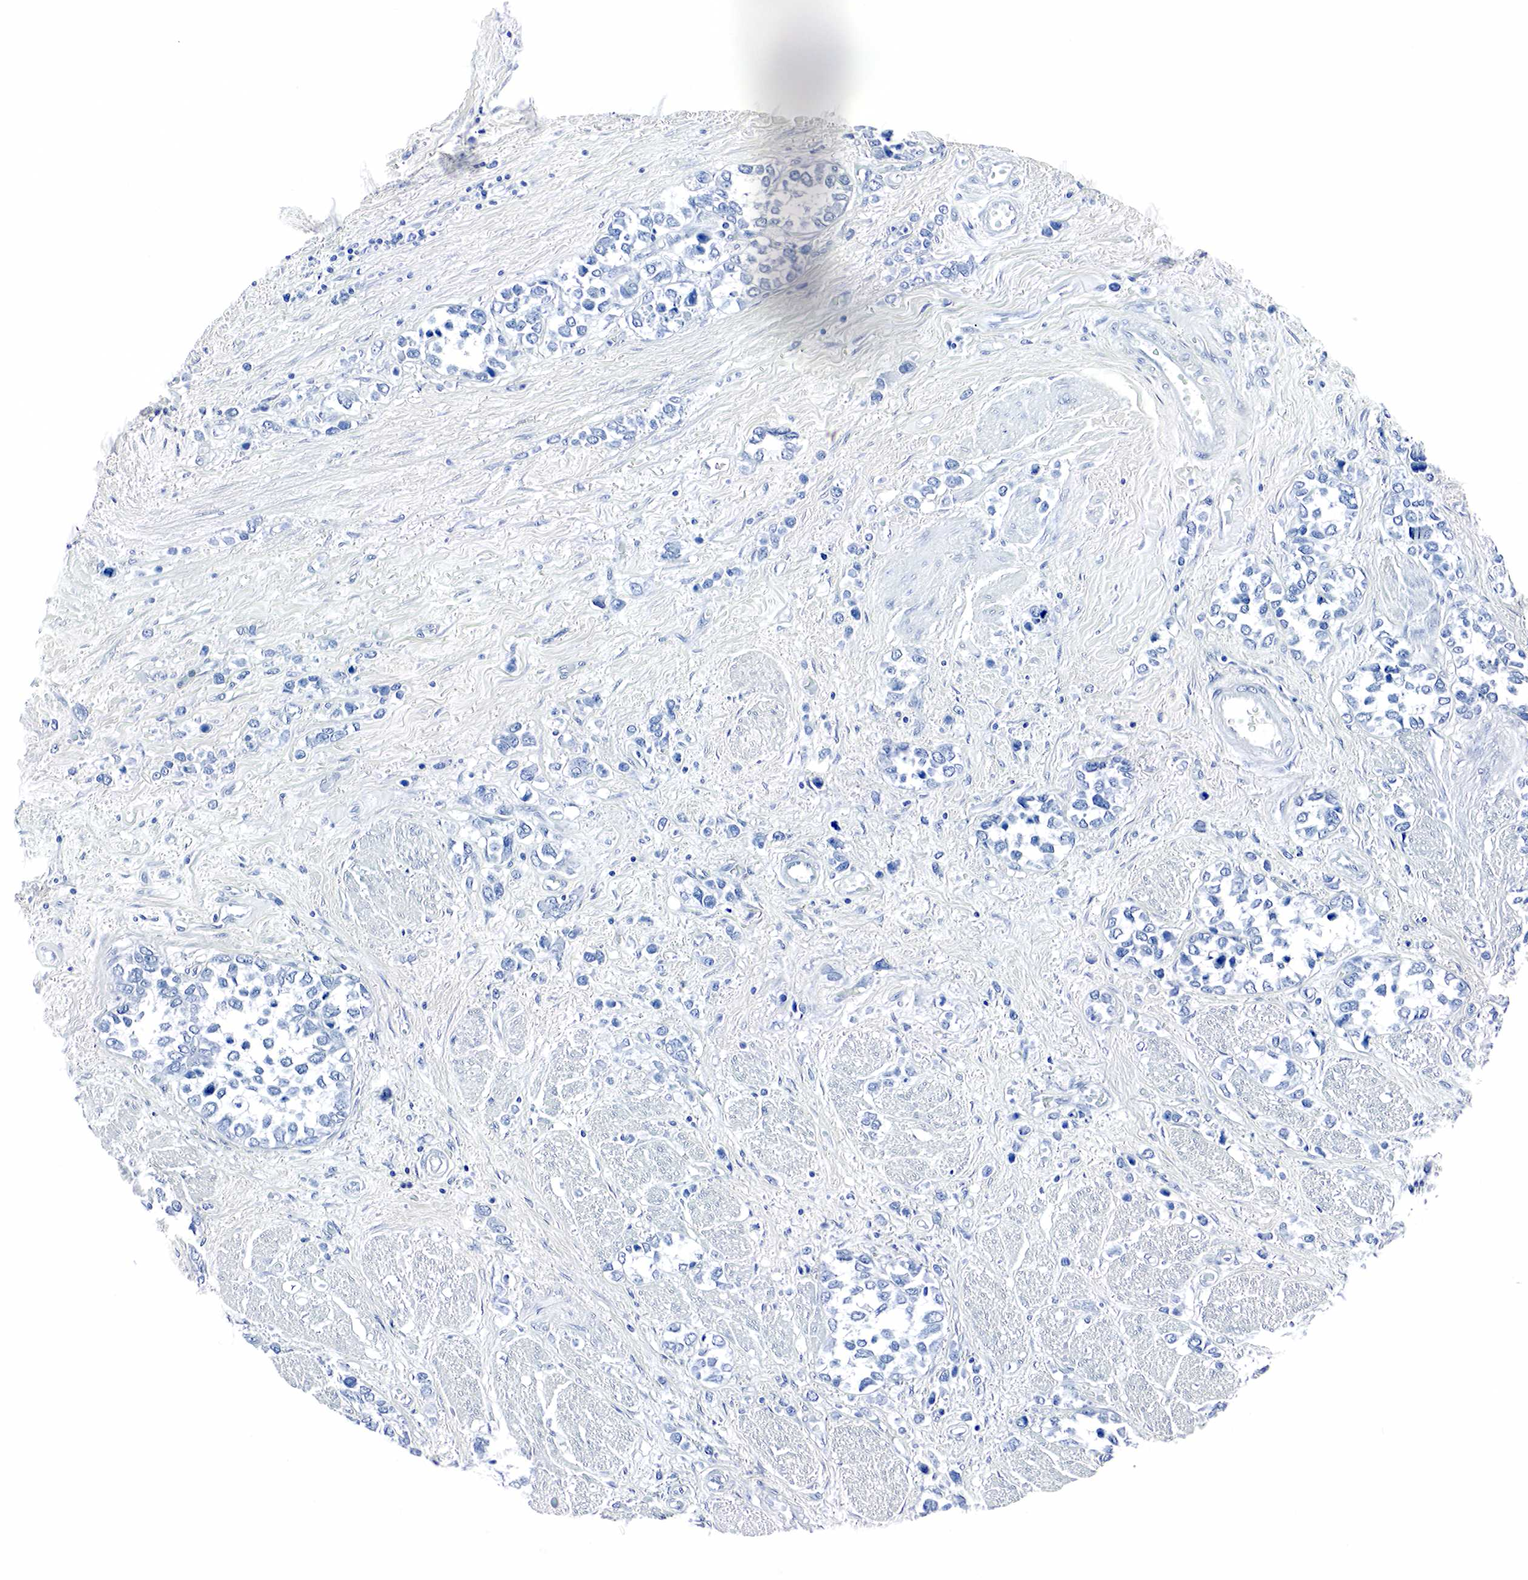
{"staining": {"intensity": "negative", "quantity": "none", "location": "none"}, "tissue": "liver cancer", "cell_type": "Tumor cells", "image_type": "cancer", "snomed": [{"axis": "morphology", "description": "Carcinoma, Hepatocellular, NOS"}, {"axis": "topography", "description": "Liver"}], "caption": "Tumor cells show no significant protein positivity in liver cancer.", "gene": "GAST", "patient": {"sex": "male", "age": 64}}